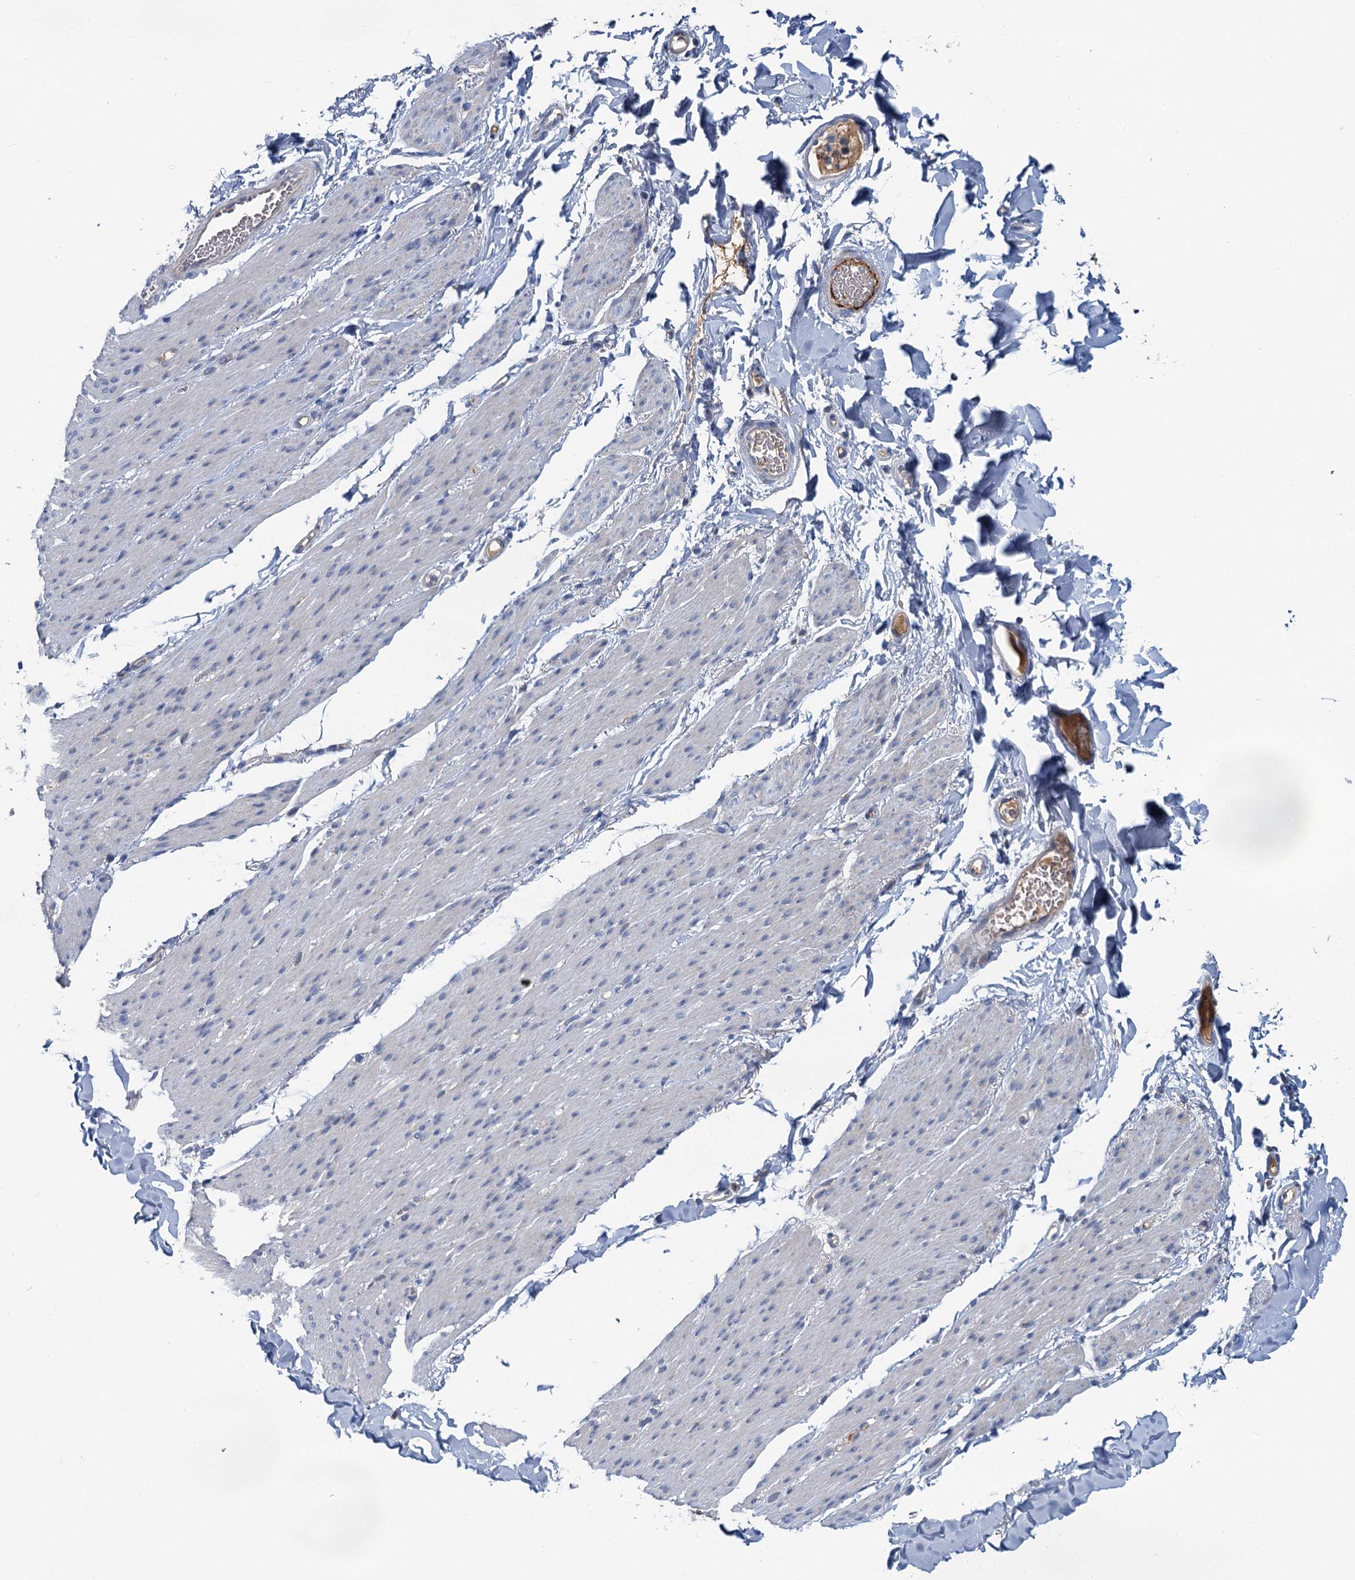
{"staining": {"intensity": "negative", "quantity": "none", "location": "none"}, "tissue": "smooth muscle", "cell_type": "Smooth muscle cells", "image_type": "normal", "snomed": [{"axis": "morphology", "description": "Normal tissue, NOS"}, {"axis": "topography", "description": "Colon"}, {"axis": "topography", "description": "Peripheral nerve tissue"}], "caption": "This is a histopathology image of IHC staining of unremarkable smooth muscle, which shows no positivity in smooth muscle cells. (Immunohistochemistry (ihc), brightfield microscopy, high magnification).", "gene": "SPINK9", "patient": {"sex": "female", "age": 61}}